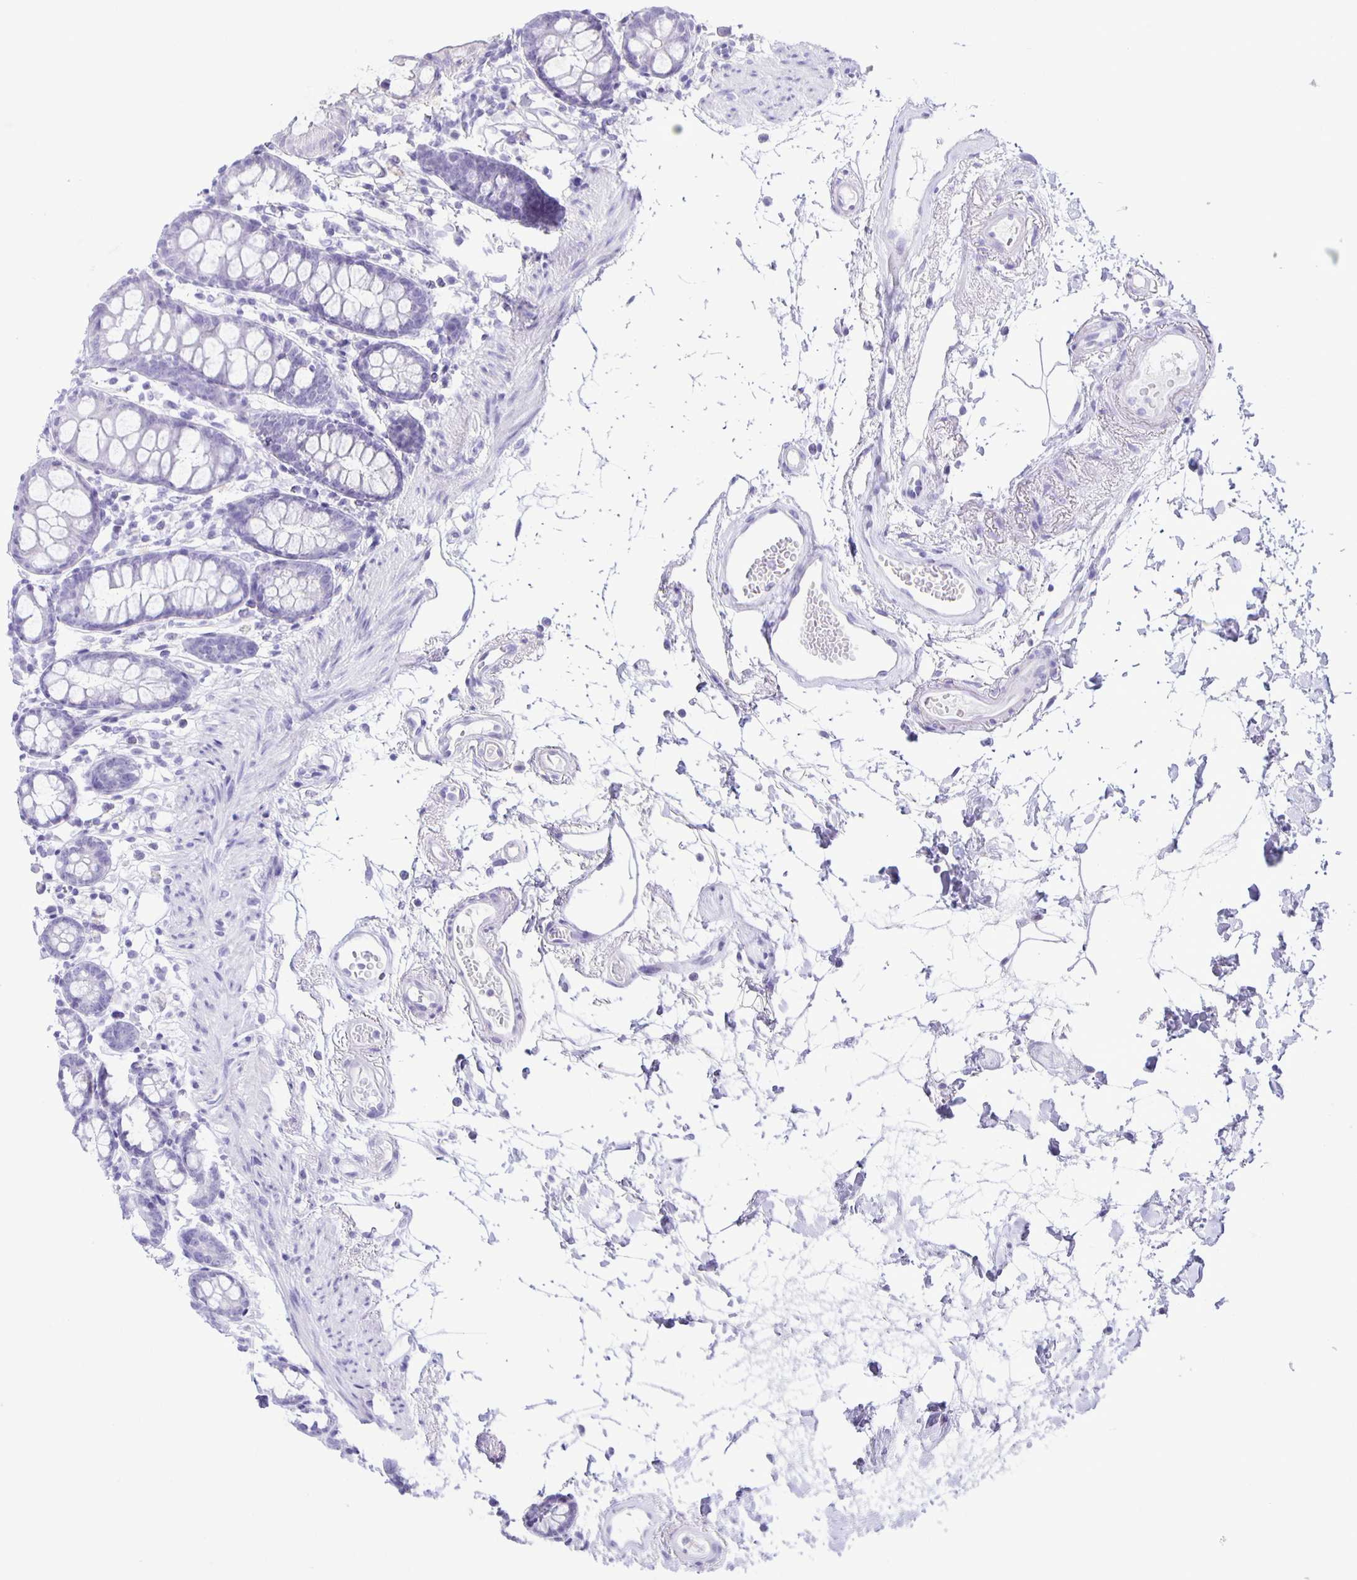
{"staining": {"intensity": "negative", "quantity": "none", "location": "none"}, "tissue": "colon", "cell_type": "Endothelial cells", "image_type": "normal", "snomed": [{"axis": "morphology", "description": "Normal tissue, NOS"}, {"axis": "topography", "description": "Colon"}], "caption": "The image exhibits no significant staining in endothelial cells of colon.", "gene": "EZHIP", "patient": {"sex": "female", "age": 84}}